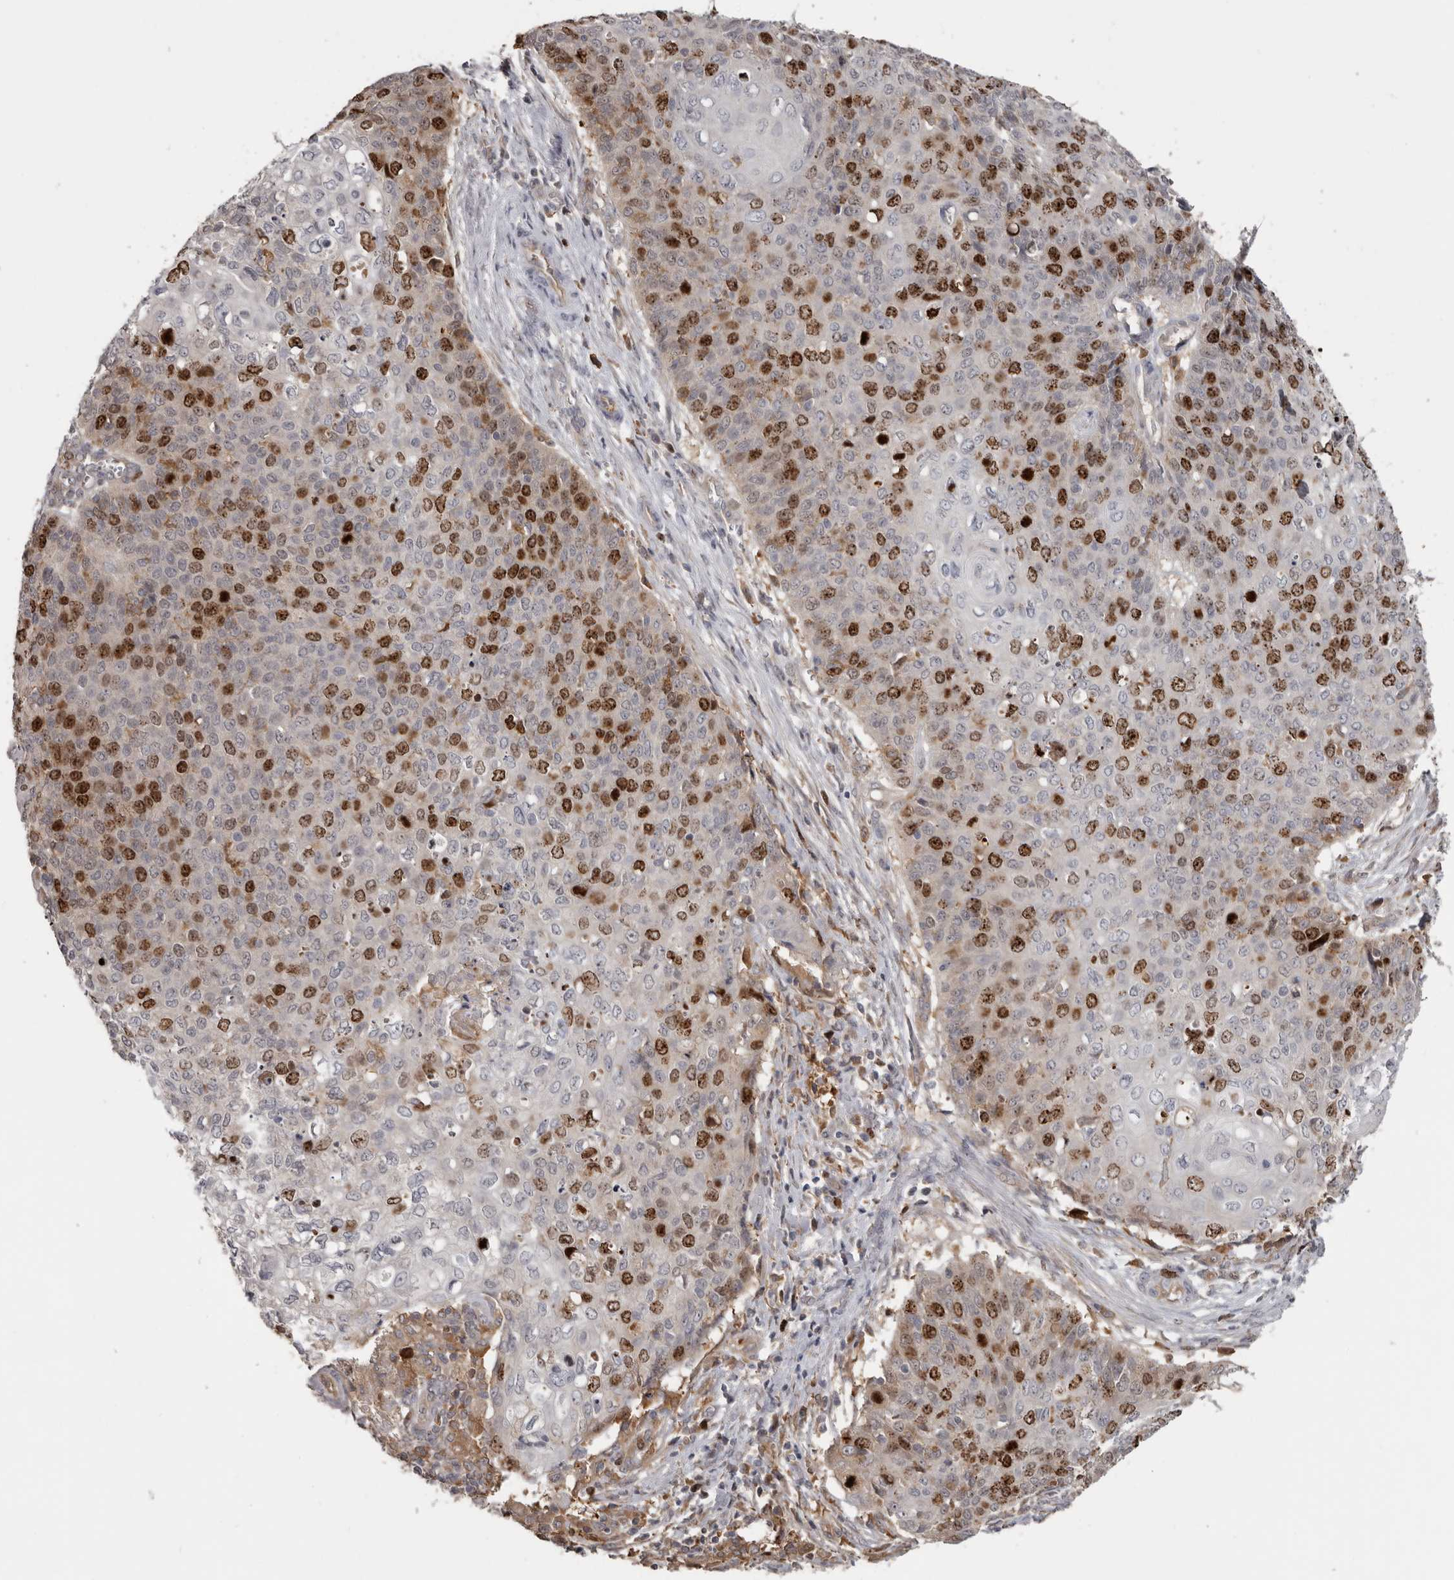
{"staining": {"intensity": "strong", "quantity": "25%-75%", "location": "nuclear"}, "tissue": "cervical cancer", "cell_type": "Tumor cells", "image_type": "cancer", "snomed": [{"axis": "morphology", "description": "Squamous cell carcinoma, NOS"}, {"axis": "topography", "description": "Cervix"}], "caption": "Strong nuclear protein staining is appreciated in approximately 25%-75% of tumor cells in cervical squamous cell carcinoma.", "gene": "CDCA8", "patient": {"sex": "female", "age": 39}}